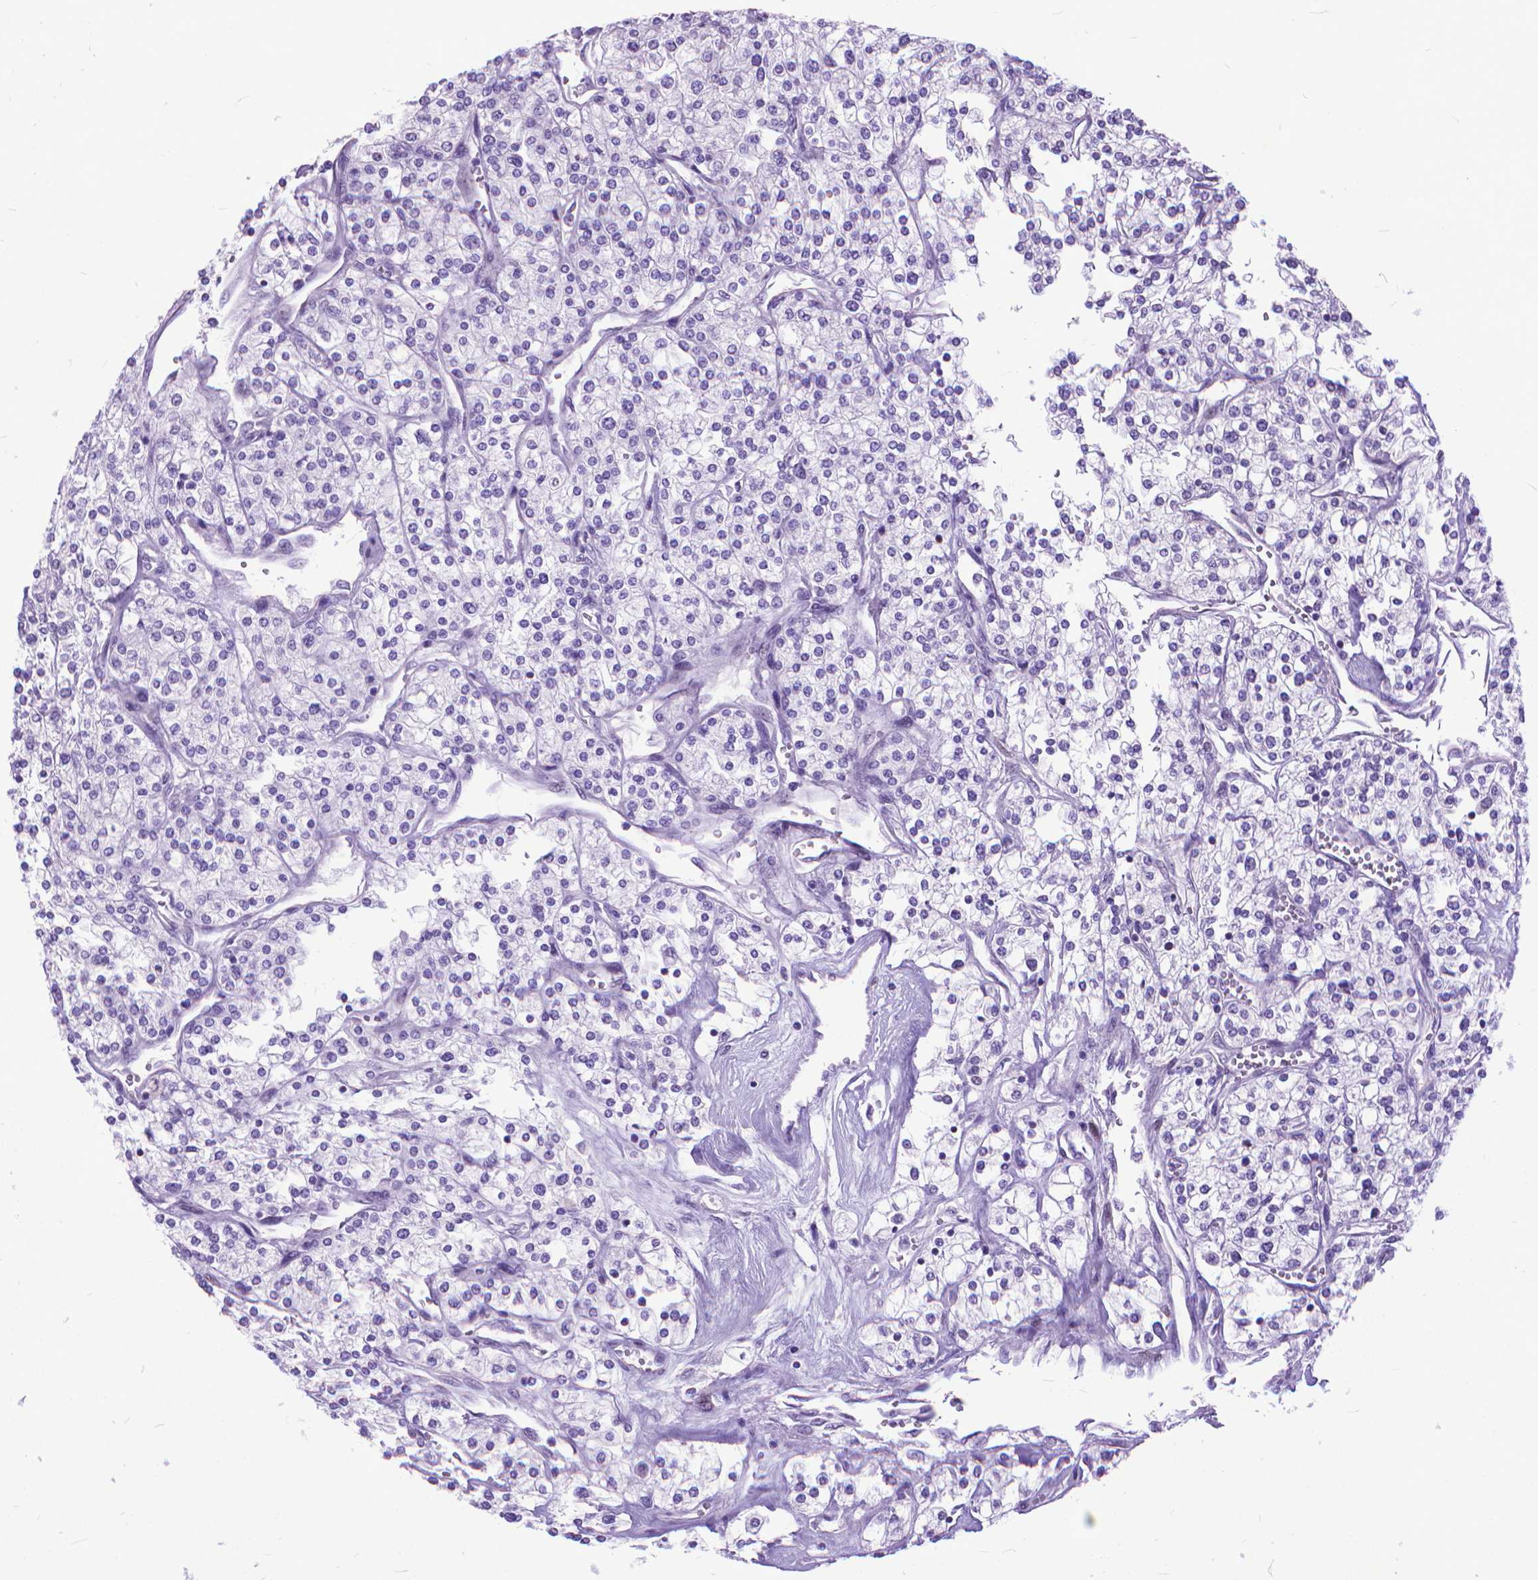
{"staining": {"intensity": "negative", "quantity": "none", "location": "none"}, "tissue": "renal cancer", "cell_type": "Tumor cells", "image_type": "cancer", "snomed": [{"axis": "morphology", "description": "Adenocarcinoma, NOS"}, {"axis": "topography", "description": "Kidney"}], "caption": "A photomicrograph of human renal cancer (adenocarcinoma) is negative for staining in tumor cells.", "gene": "POLE4", "patient": {"sex": "male", "age": 80}}